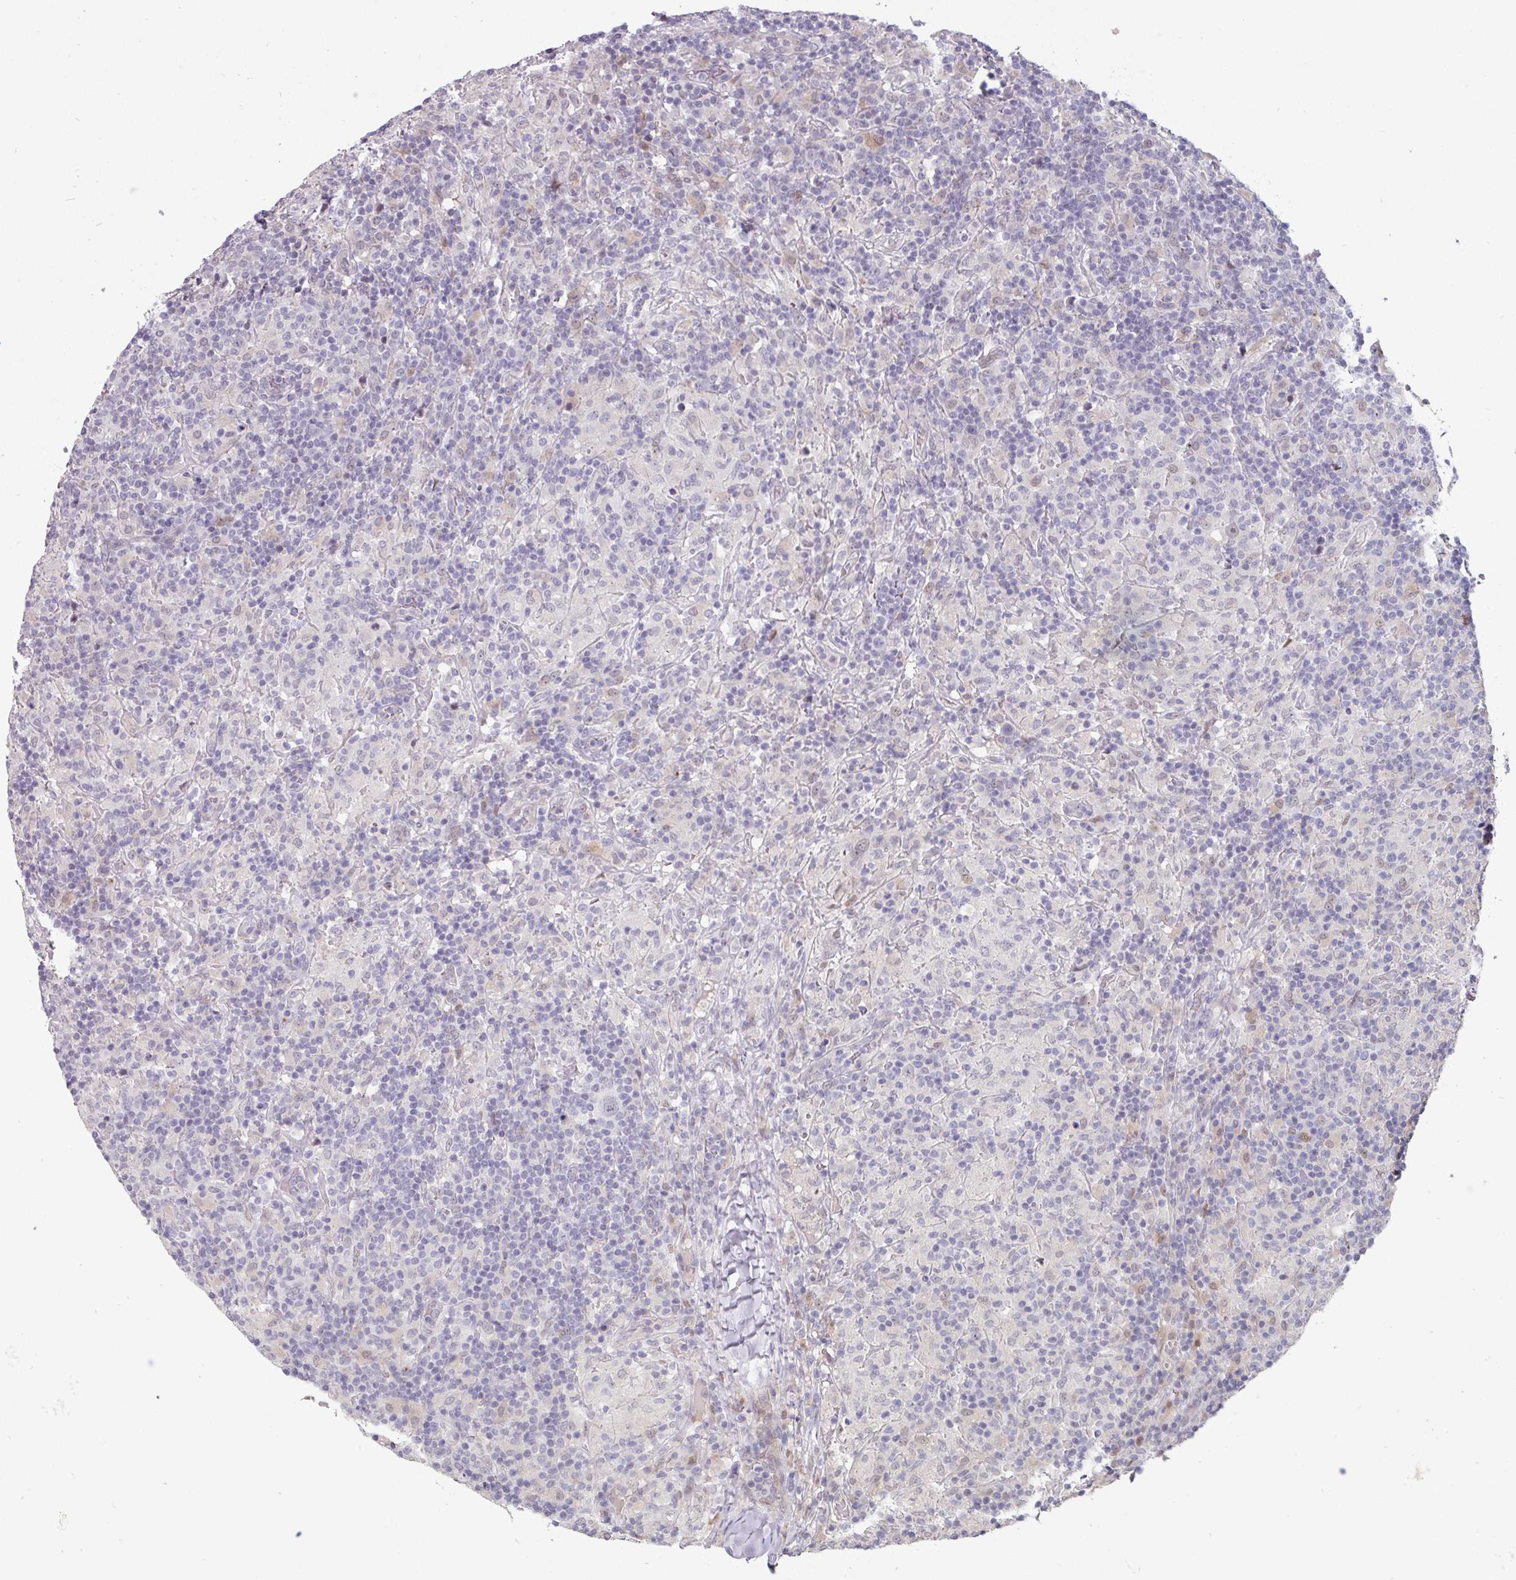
{"staining": {"intensity": "negative", "quantity": "none", "location": "none"}, "tissue": "lymphoma", "cell_type": "Tumor cells", "image_type": "cancer", "snomed": [{"axis": "morphology", "description": "Hodgkin's disease, NOS"}, {"axis": "topography", "description": "Lymph node"}], "caption": "Tumor cells are negative for protein expression in human lymphoma.", "gene": "SWSAP1", "patient": {"sex": "male", "age": 70}}